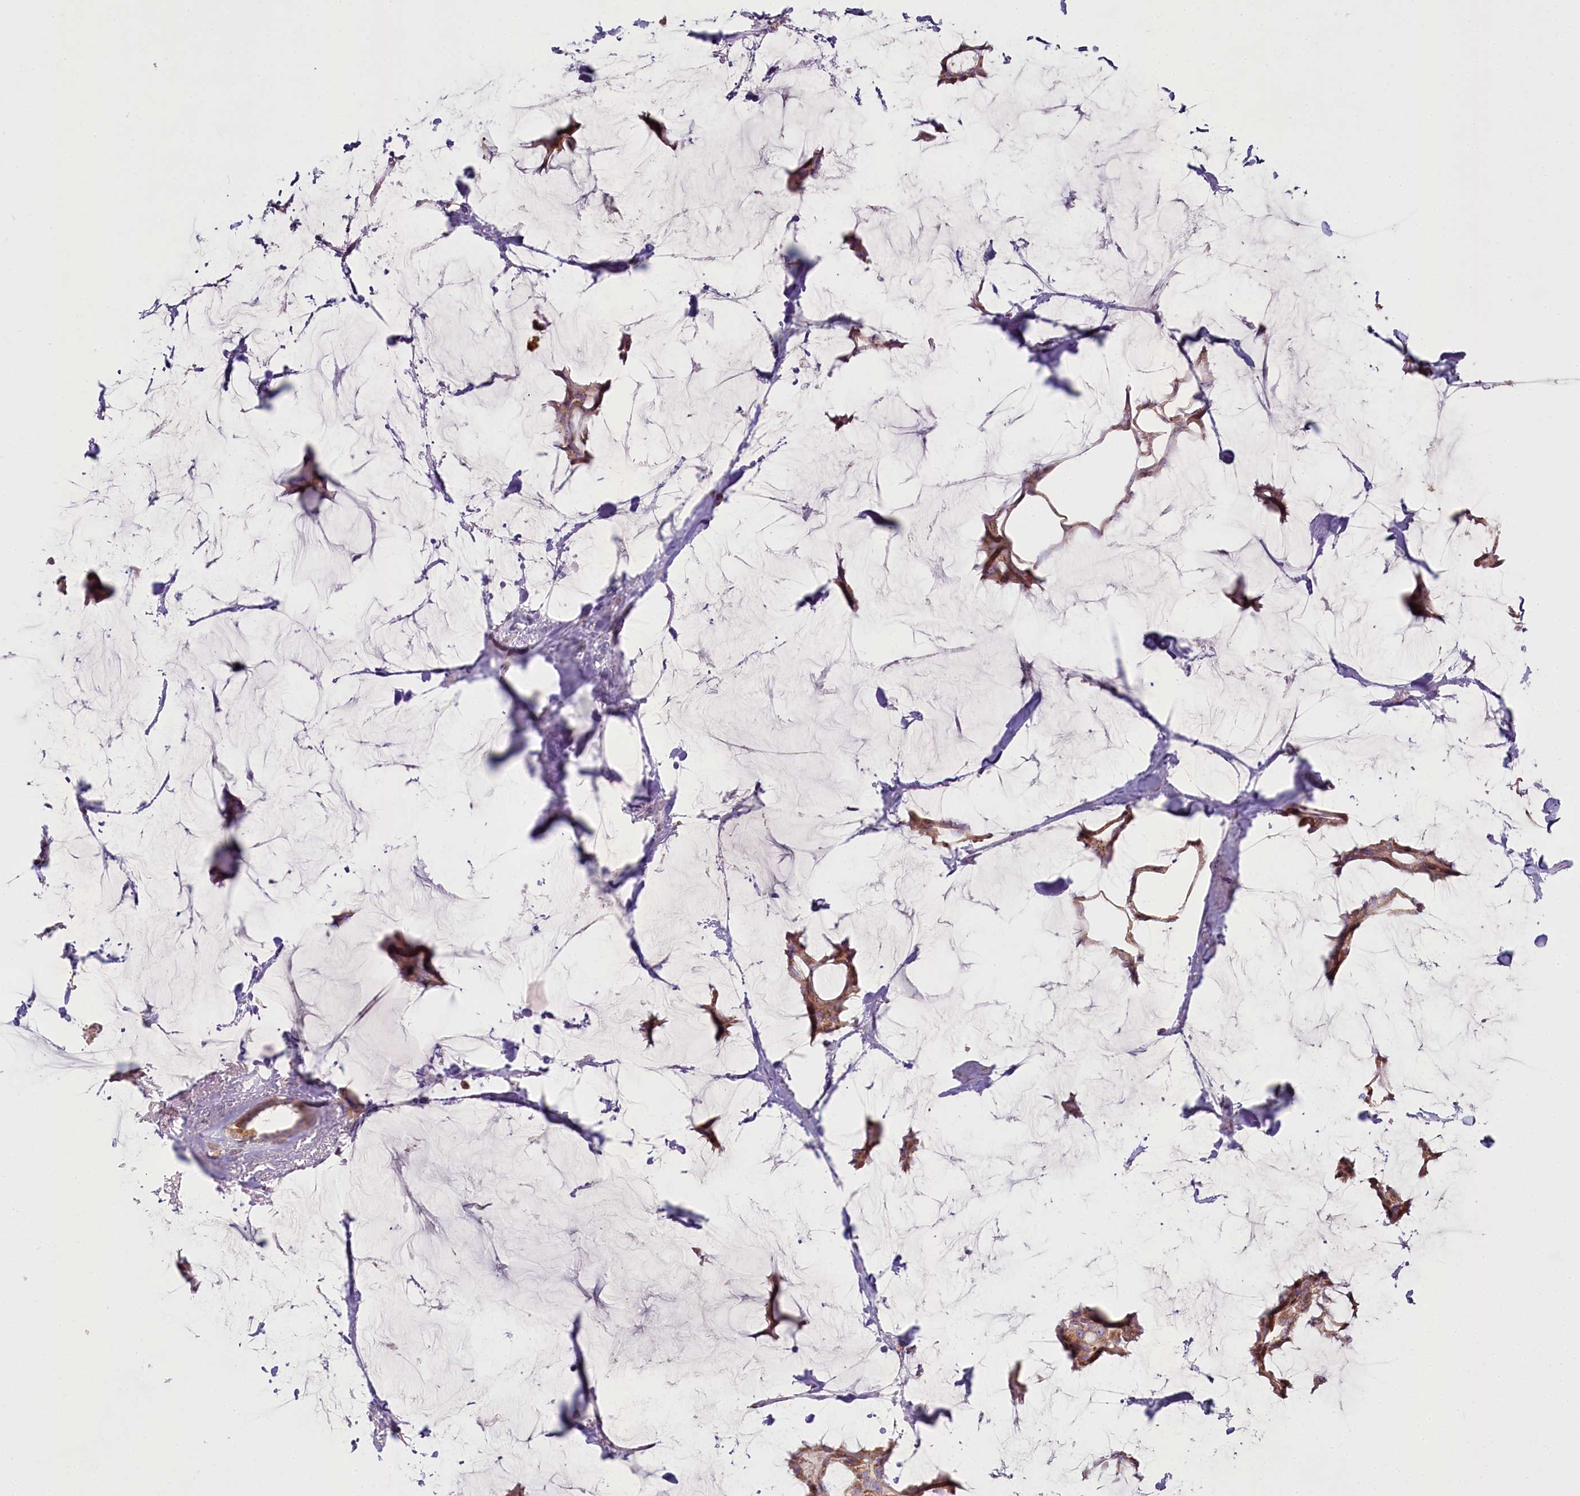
{"staining": {"intensity": "moderate", "quantity": ">75%", "location": "cytoplasmic/membranous"}, "tissue": "breast cancer", "cell_type": "Tumor cells", "image_type": "cancer", "snomed": [{"axis": "morphology", "description": "Duct carcinoma"}, {"axis": "topography", "description": "Breast"}], "caption": "Immunohistochemical staining of breast cancer exhibits moderate cytoplasmic/membranous protein expression in about >75% of tumor cells.", "gene": "ACOX2", "patient": {"sex": "female", "age": 93}}